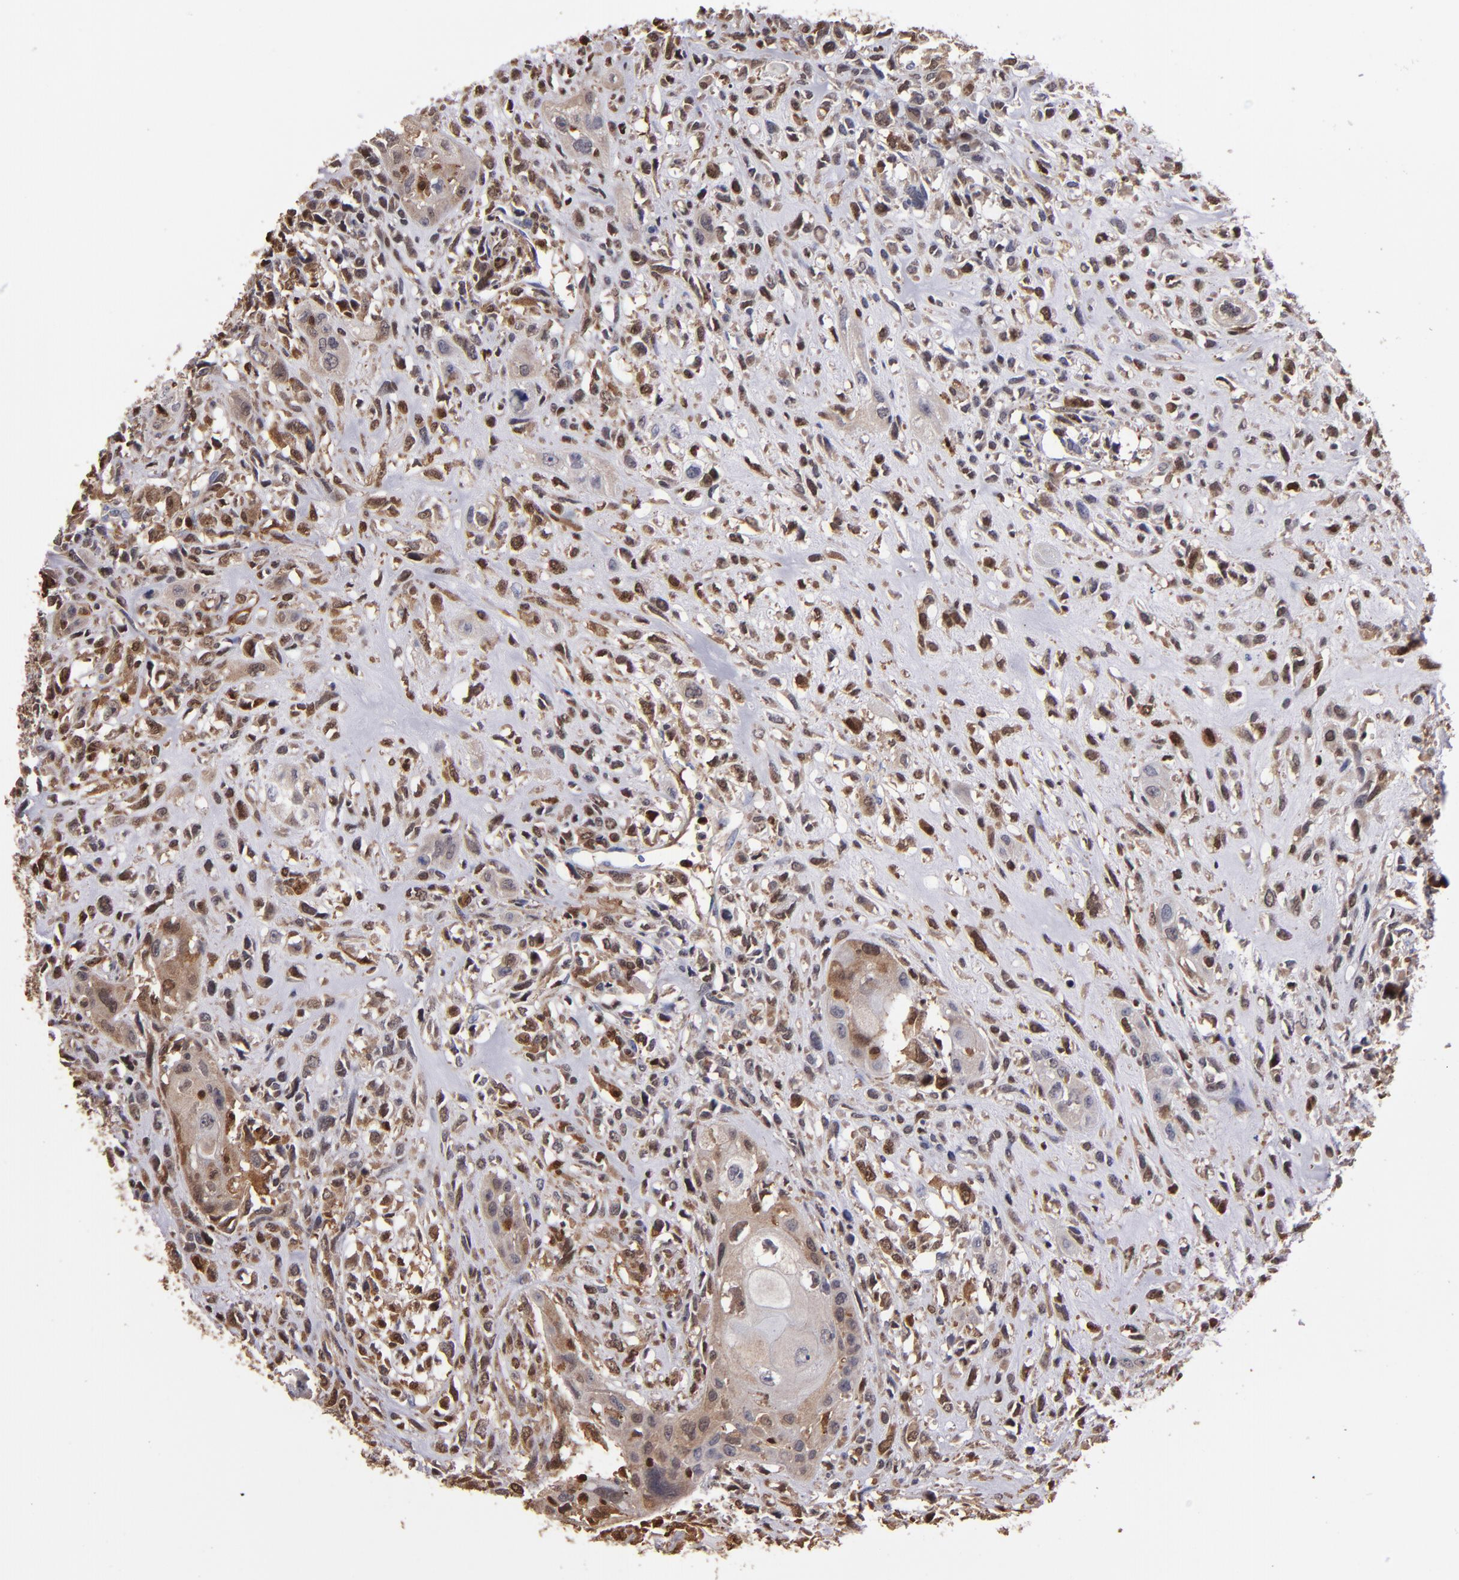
{"staining": {"intensity": "weak", "quantity": "25%-75%", "location": "cytoplasmic/membranous,nuclear"}, "tissue": "head and neck cancer", "cell_type": "Tumor cells", "image_type": "cancer", "snomed": [{"axis": "morphology", "description": "Neoplasm, malignant, NOS"}, {"axis": "topography", "description": "Salivary gland"}, {"axis": "topography", "description": "Head-Neck"}], "caption": "Neoplasm (malignant) (head and neck) tissue demonstrates weak cytoplasmic/membranous and nuclear expression in about 25%-75% of tumor cells, visualized by immunohistochemistry.", "gene": "S100A4", "patient": {"sex": "male", "age": 43}}